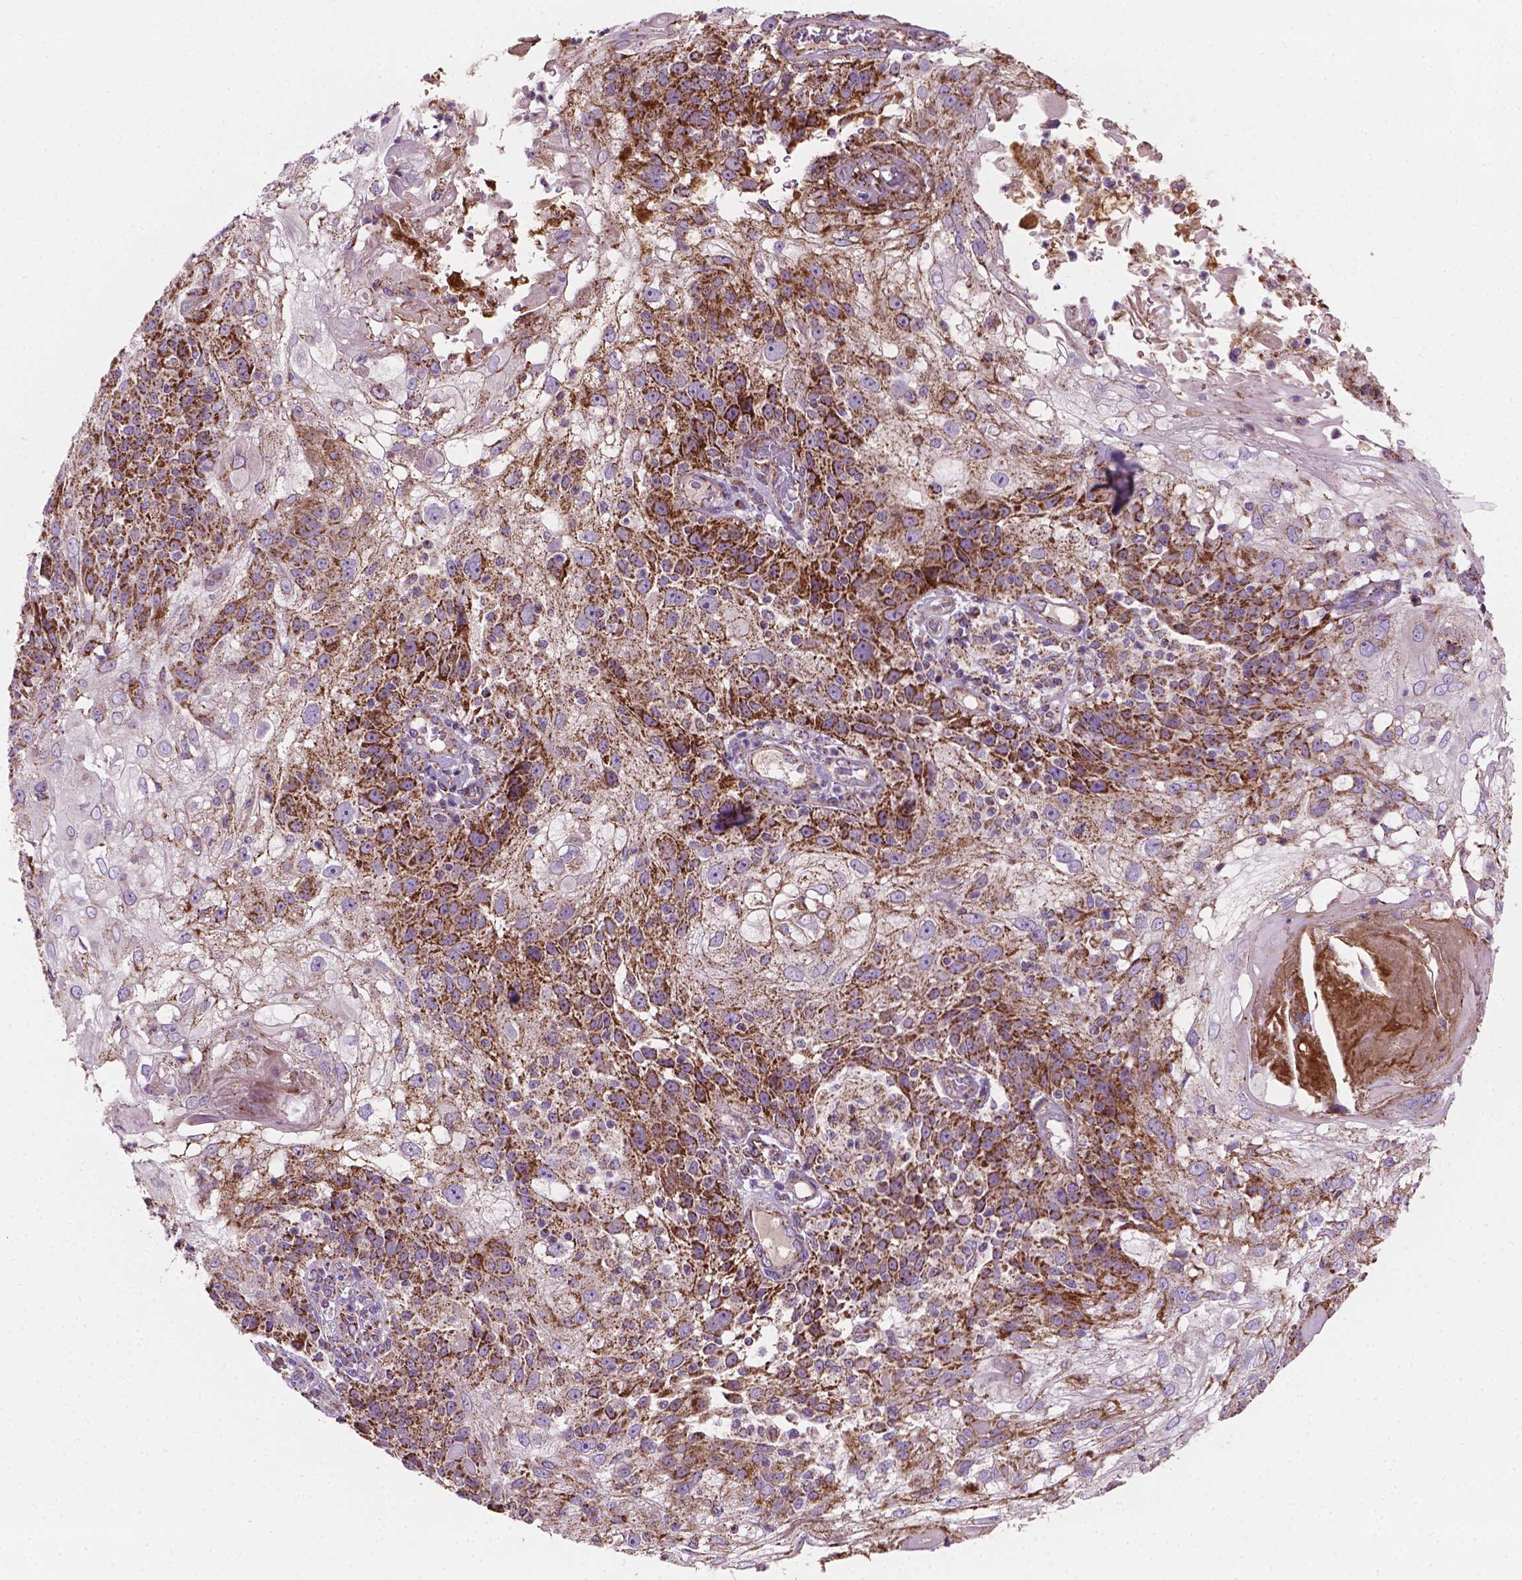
{"staining": {"intensity": "strong", "quantity": ">75%", "location": "cytoplasmic/membranous"}, "tissue": "skin cancer", "cell_type": "Tumor cells", "image_type": "cancer", "snomed": [{"axis": "morphology", "description": "Normal tissue, NOS"}, {"axis": "morphology", "description": "Squamous cell carcinoma, NOS"}, {"axis": "topography", "description": "Skin"}], "caption": "This is an image of immunohistochemistry (IHC) staining of skin cancer (squamous cell carcinoma), which shows strong staining in the cytoplasmic/membranous of tumor cells.", "gene": "PIBF1", "patient": {"sex": "female", "age": 83}}